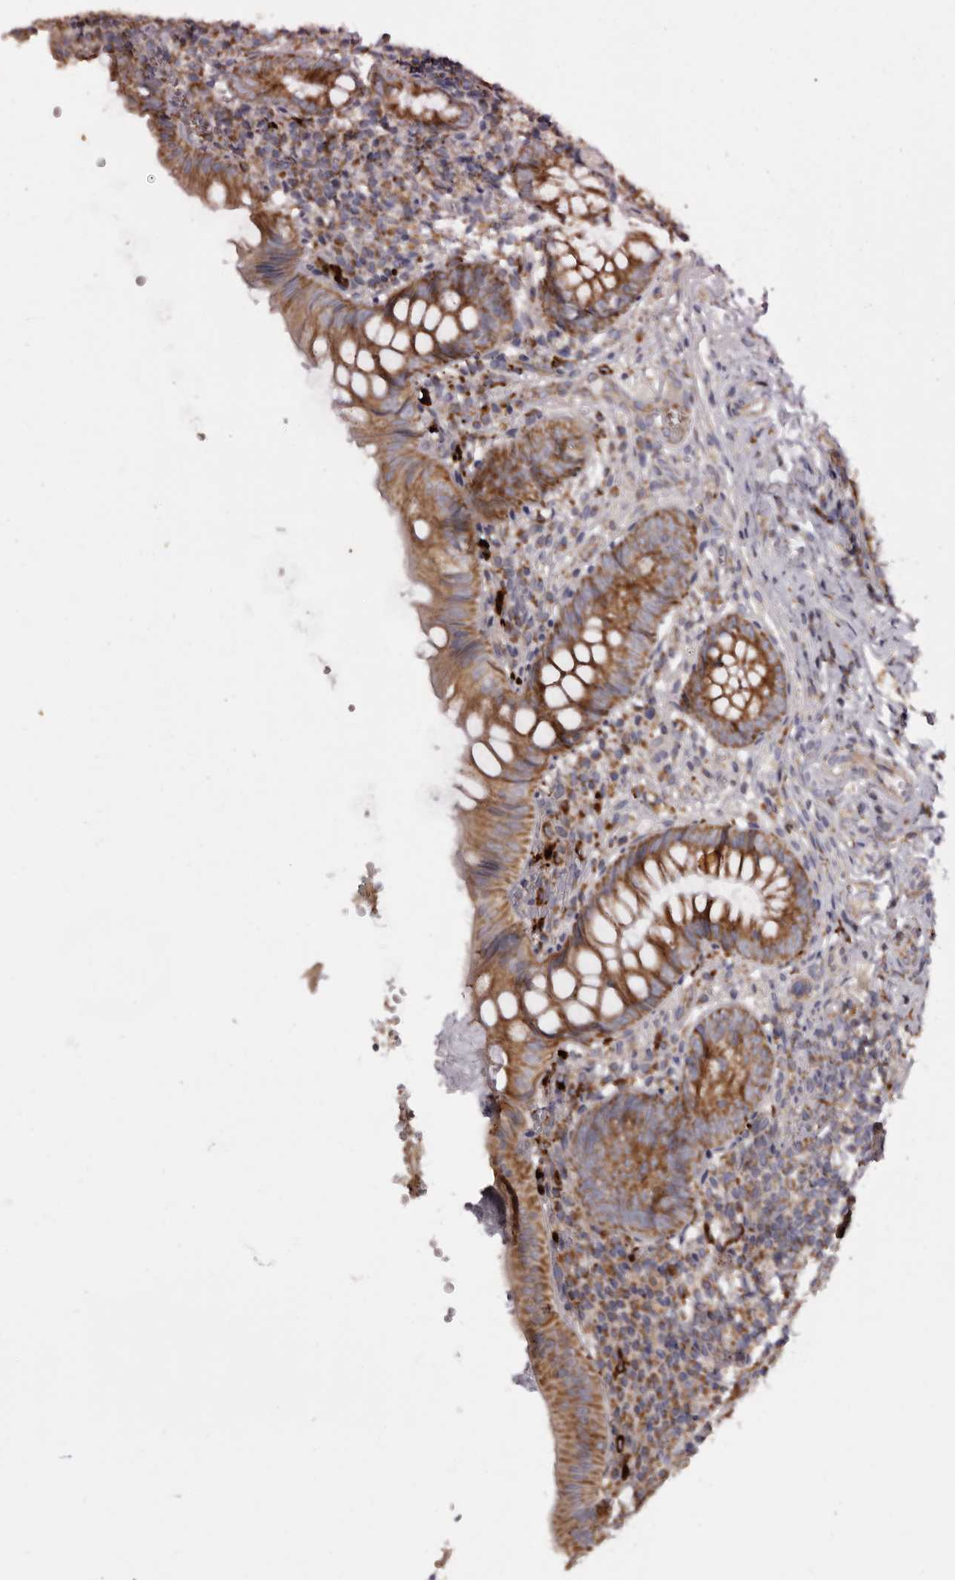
{"staining": {"intensity": "moderate", "quantity": ">75%", "location": "cytoplasmic/membranous"}, "tissue": "appendix", "cell_type": "Glandular cells", "image_type": "normal", "snomed": [{"axis": "morphology", "description": "Normal tissue, NOS"}, {"axis": "topography", "description": "Appendix"}], "caption": "This is a micrograph of immunohistochemistry (IHC) staining of benign appendix, which shows moderate expression in the cytoplasmic/membranous of glandular cells.", "gene": "MECR", "patient": {"sex": "male", "age": 8}}